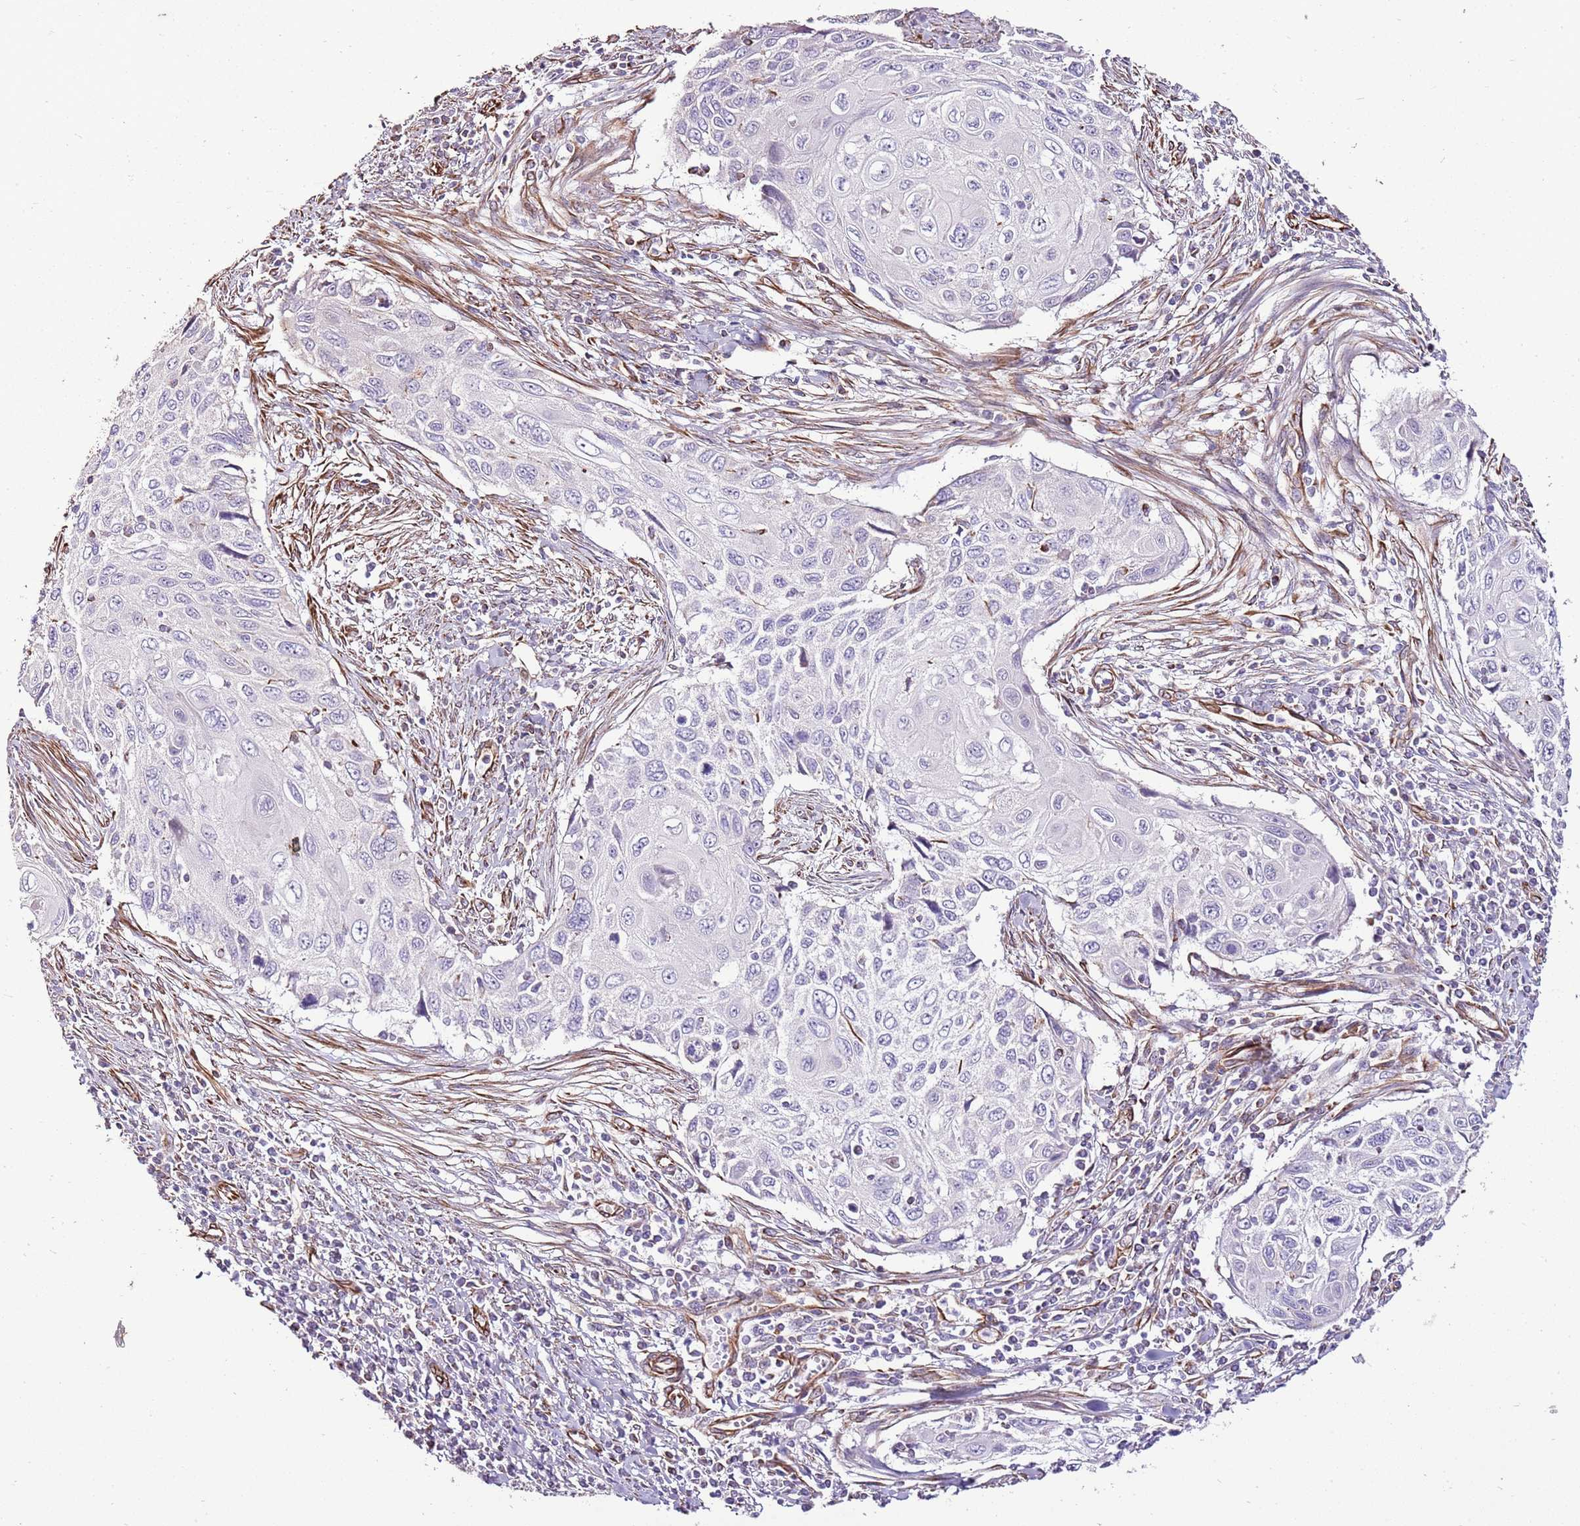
{"staining": {"intensity": "negative", "quantity": "none", "location": "none"}, "tissue": "cervical cancer", "cell_type": "Tumor cells", "image_type": "cancer", "snomed": [{"axis": "morphology", "description": "Squamous cell carcinoma, NOS"}, {"axis": "topography", "description": "Cervix"}], "caption": "Histopathology image shows no significant protein positivity in tumor cells of cervical cancer.", "gene": "ZNF786", "patient": {"sex": "female", "age": 70}}